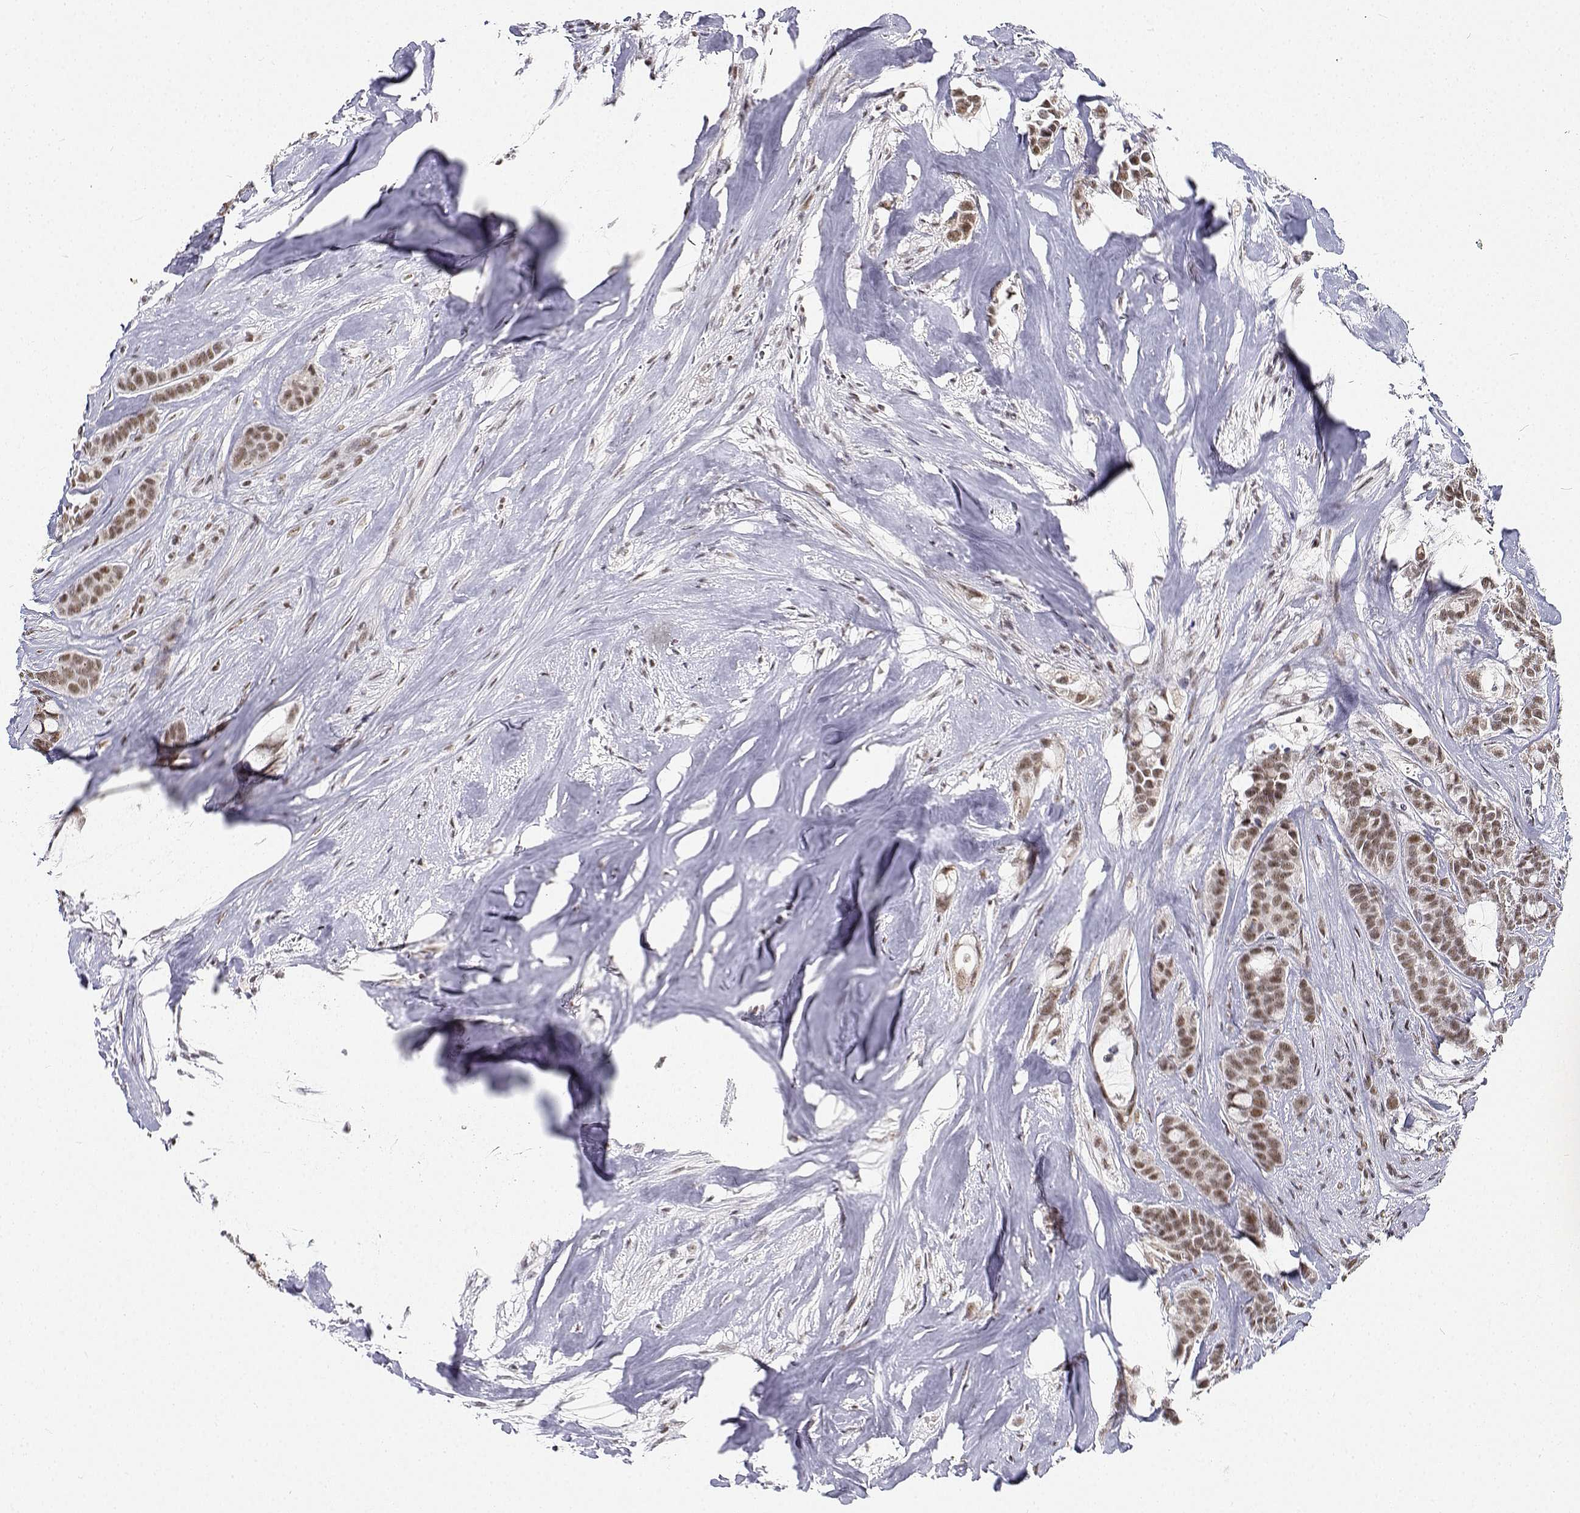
{"staining": {"intensity": "weak", "quantity": ">75%", "location": "nuclear"}, "tissue": "breast cancer", "cell_type": "Tumor cells", "image_type": "cancer", "snomed": [{"axis": "morphology", "description": "Duct carcinoma"}, {"axis": "topography", "description": "Breast"}], "caption": "A photomicrograph of invasive ductal carcinoma (breast) stained for a protein displays weak nuclear brown staining in tumor cells. (DAB = brown stain, brightfield microscopy at high magnification).", "gene": "BCAS2", "patient": {"sex": "female", "age": 84}}